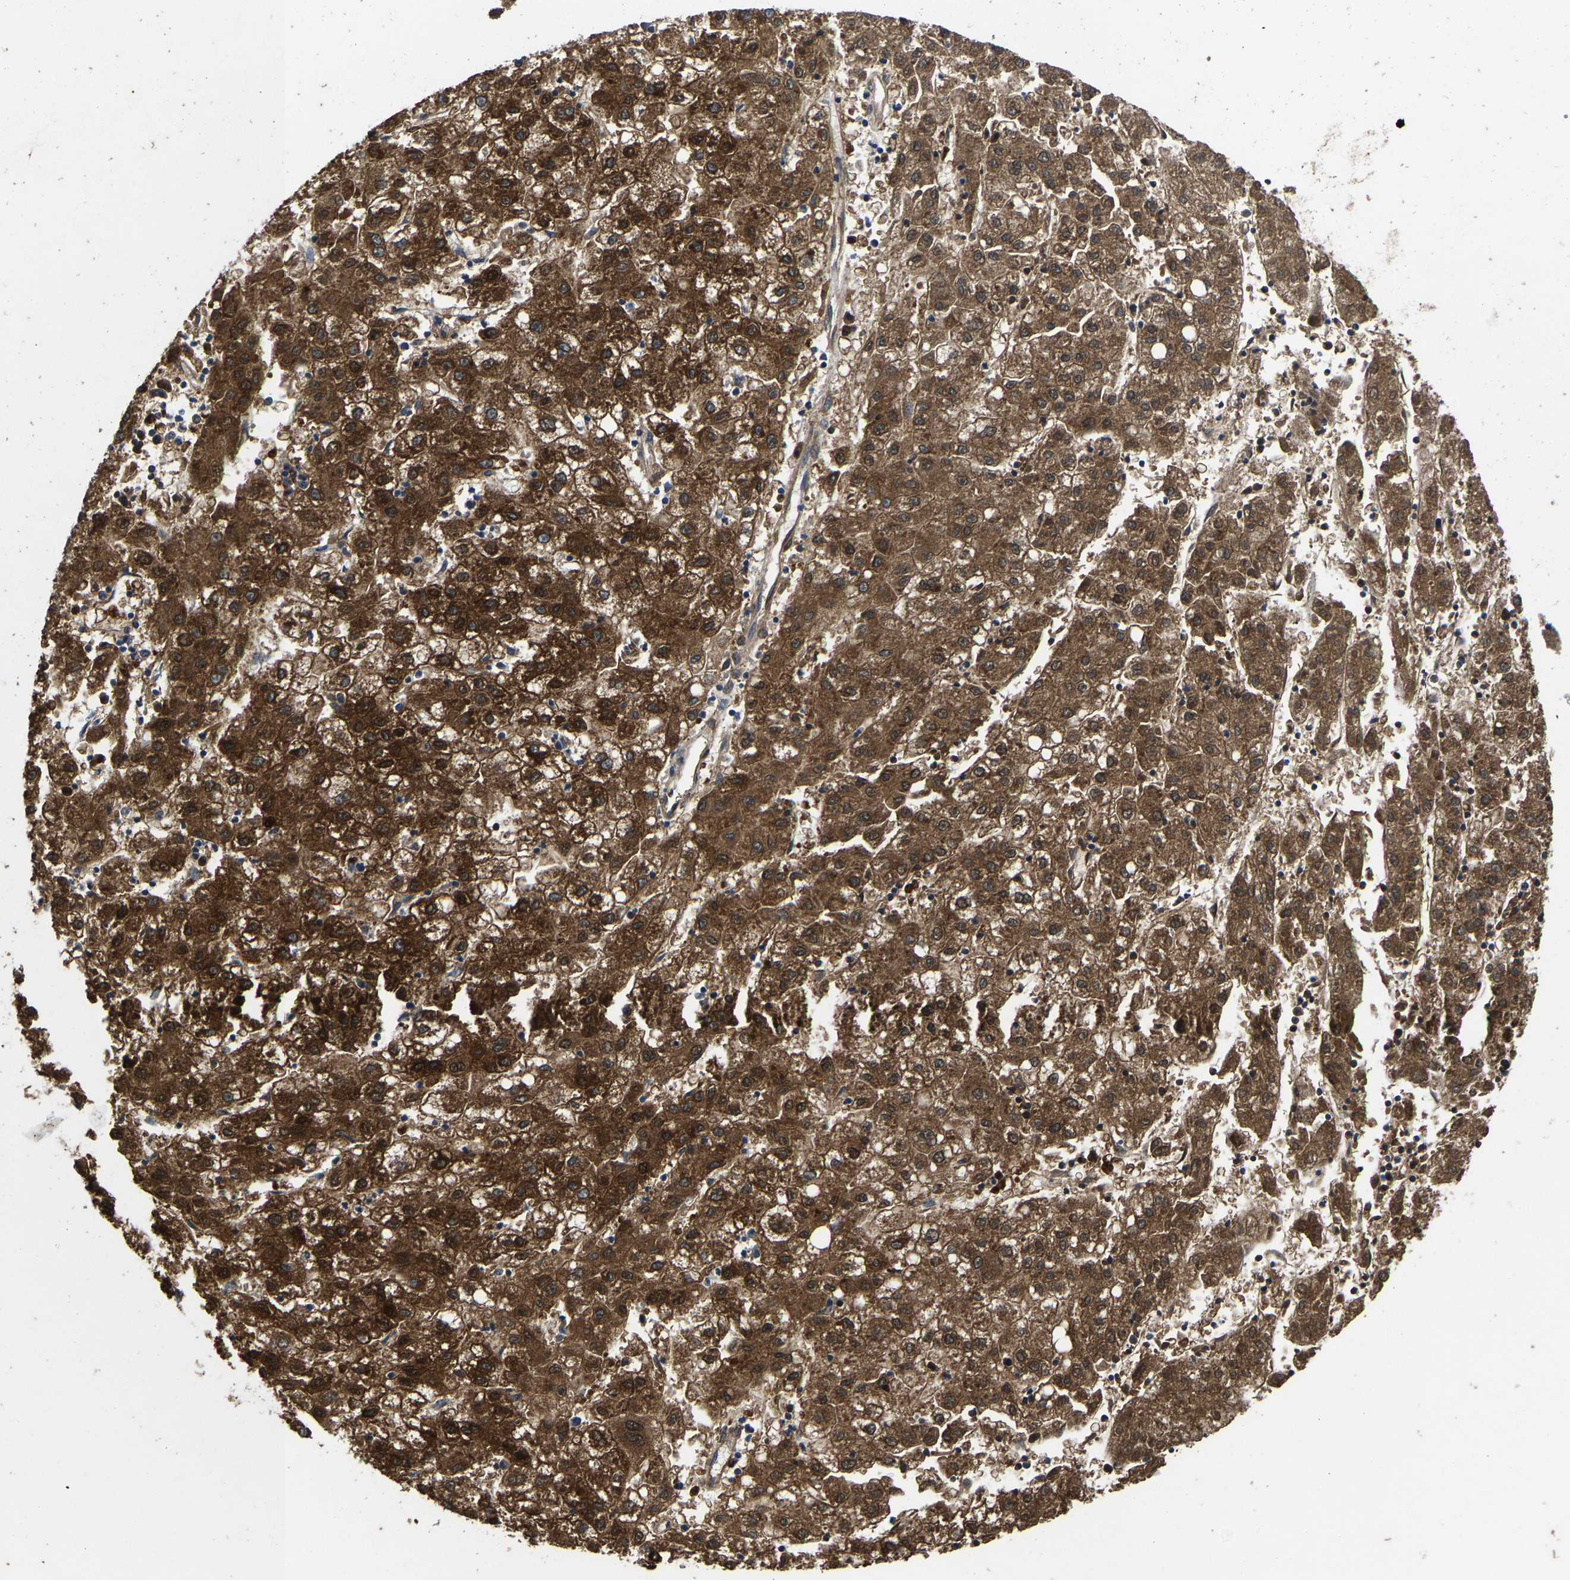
{"staining": {"intensity": "strong", "quantity": ">75%", "location": "cytoplasmic/membranous"}, "tissue": "liver cancer", "cell_type": "Tumor cells", "image_type": "cancer", "snomed": [{"axis": "morphology", "description": "Carcinoma, Hepatocellular, NOS"}, {"axis": "topography", "description": "Liver"}], "caption": "Human liver cancer stained with a protein marker displays strong staining in tumor cells.", "gene": "PDP1", "patient": {"sex": "male", "age": 72}}